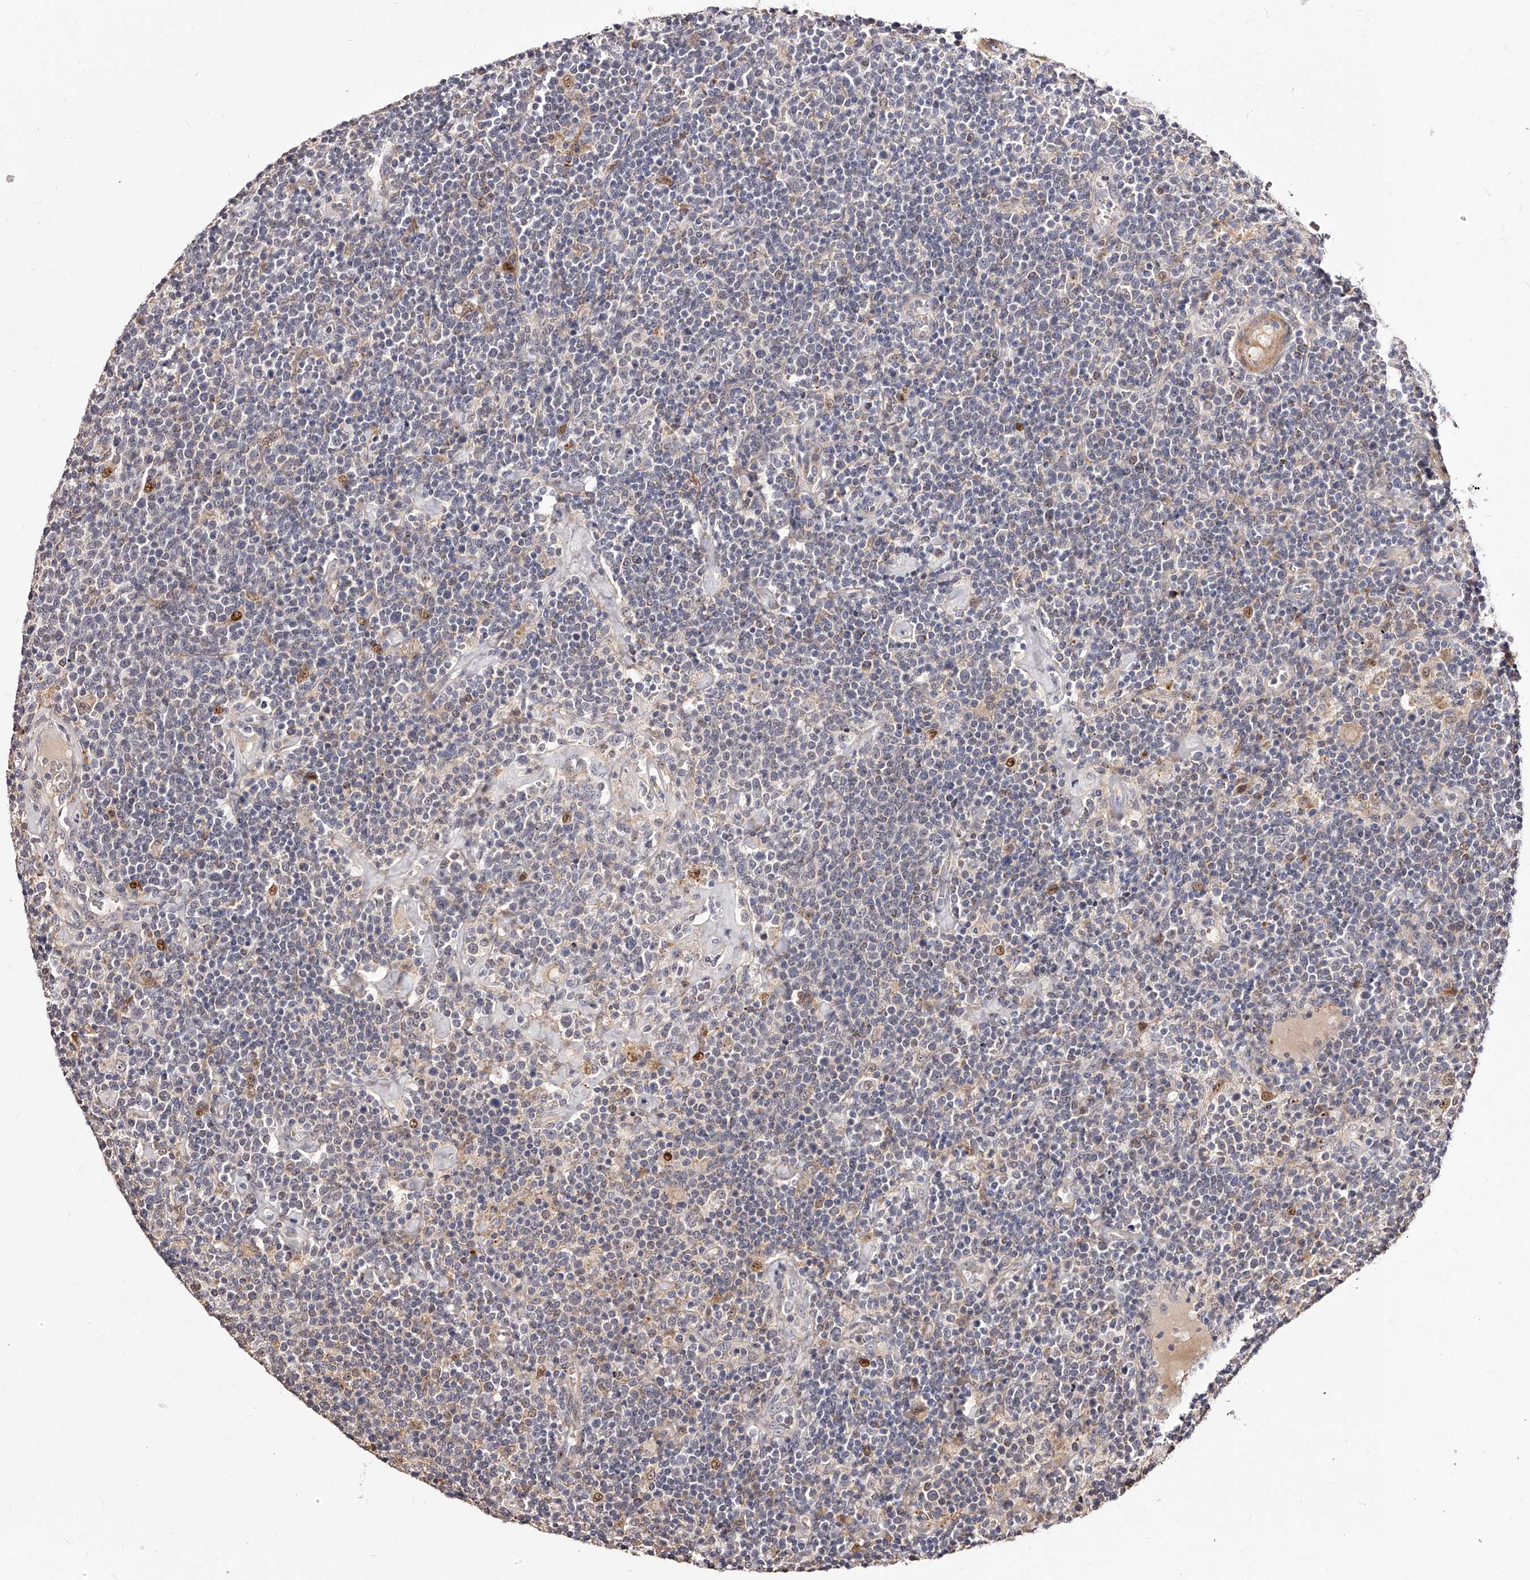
{"staining": {"intensity": "negative", "quantity": "none", "location": "none"}, "tissue": "lymphoma", "cell_type": "Tumor cells", "image_type": "cancer", "snomed": [{"axis": "morphology", "description": "Malignant lymphoma, non-Hodgkin's type, High grade"}, {"axis": "topography", "description": "Lymph node"}], "caption": "Immunohistochemistry of human high-grade malignant lymphoma, non-Hodgkin's type demonstrates no expression in tumor cells.", "gene": "ZNF502", "patient": {"sex": "male", "age": 61}}